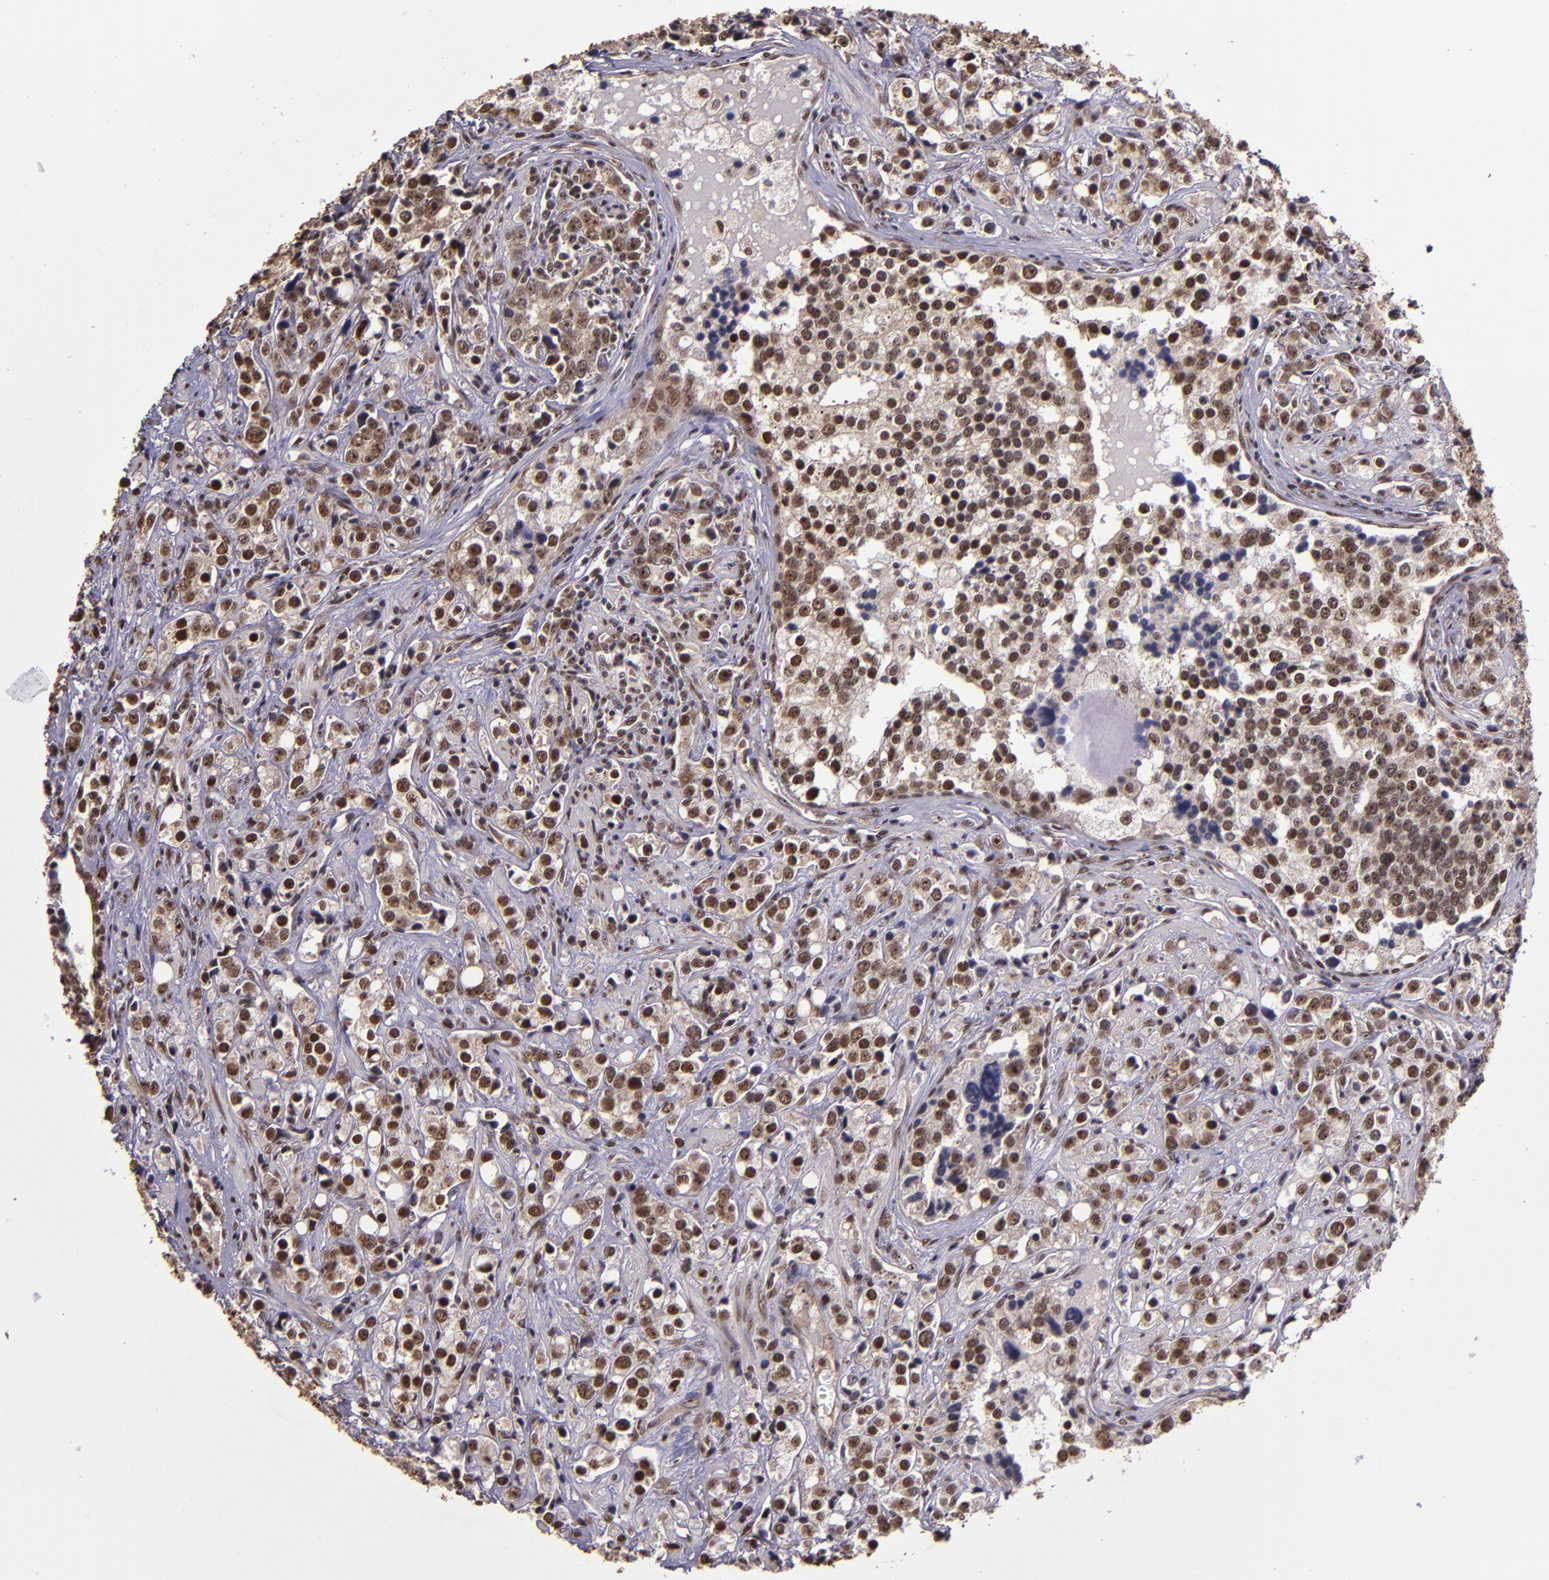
{"staining": {"intensity": "strong", "quantity": ">75%", "location": "cytoplasmic/membranous,nuclear"}, "tissue": "prostate cancer", "cell_type": "Tumor cells", "image_type": "cancer", "snomed": [{"axis": "morphology", "description": "Adenocarcinoma, High grade"}, {"axis": "topography", "description": "Prostate"}], "caption": "Human prostate cancer (high-grade adenocarcinoma) stained with a protein marker shows strong staining in tumor cells.", "gene": "CECR2", "patient": {"sex": "male", "age": 71}}